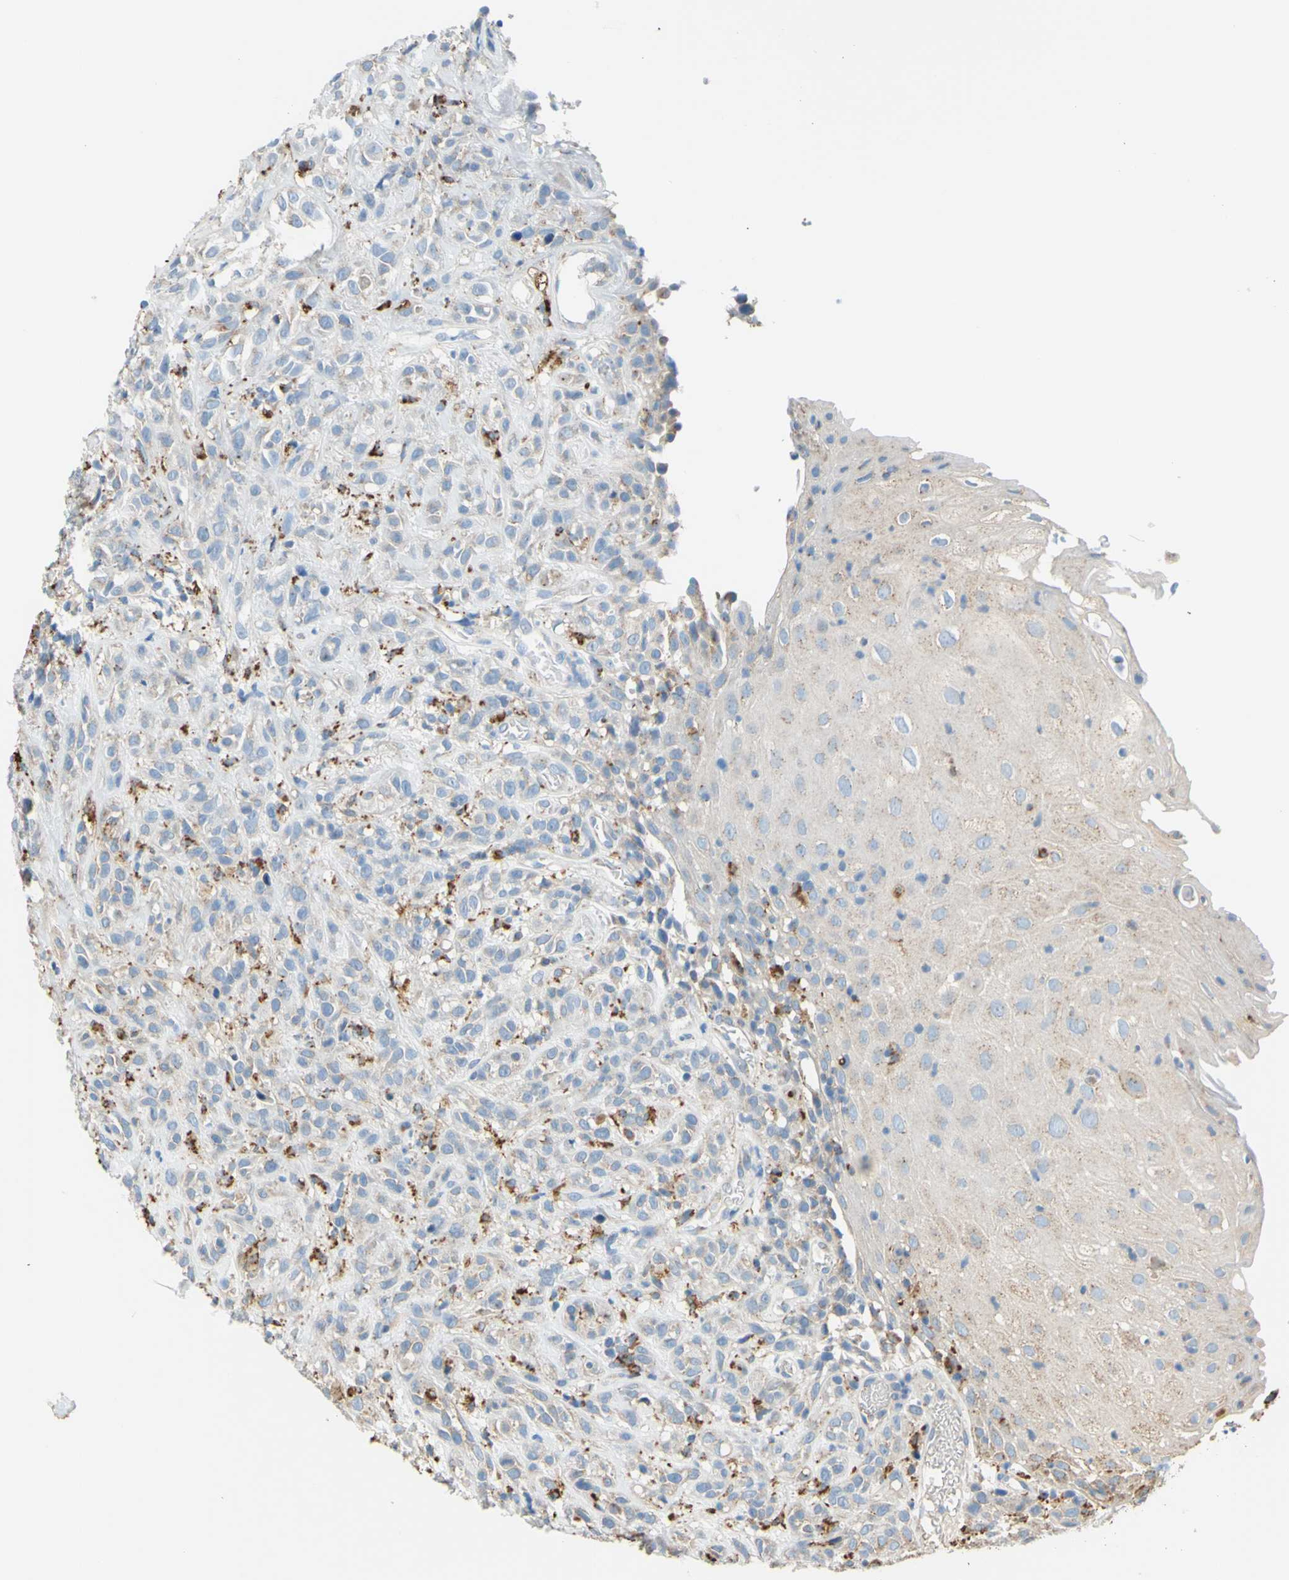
{"staining": {"intensity": "weak", "quantity": "25%-75%", "location": "cytoplasmic/membranous"}, "tissue": "head and neck cancer", "cell_type": "Tumor cells", "image_type": "cancer", "snomed": [{"axis": "morphology", "description": "Normal tissue, NOS"}, {"axis": "morphology", "description": "Squamous cell carcinoma, NOS"}, {"axis": "topography", "description": "Cartilage tissue"}, {"axis": "topography", "description": "Head-Neck"}], "caption": "Human head and neck squamous cell carcinoma stained for a protein (brown) shows weak cytoplasmic/membranous positive staining in approximately 25%-75% of tumor cells.", "gene": "CTSD", "patient": {"sex": "male", "age": 62}}